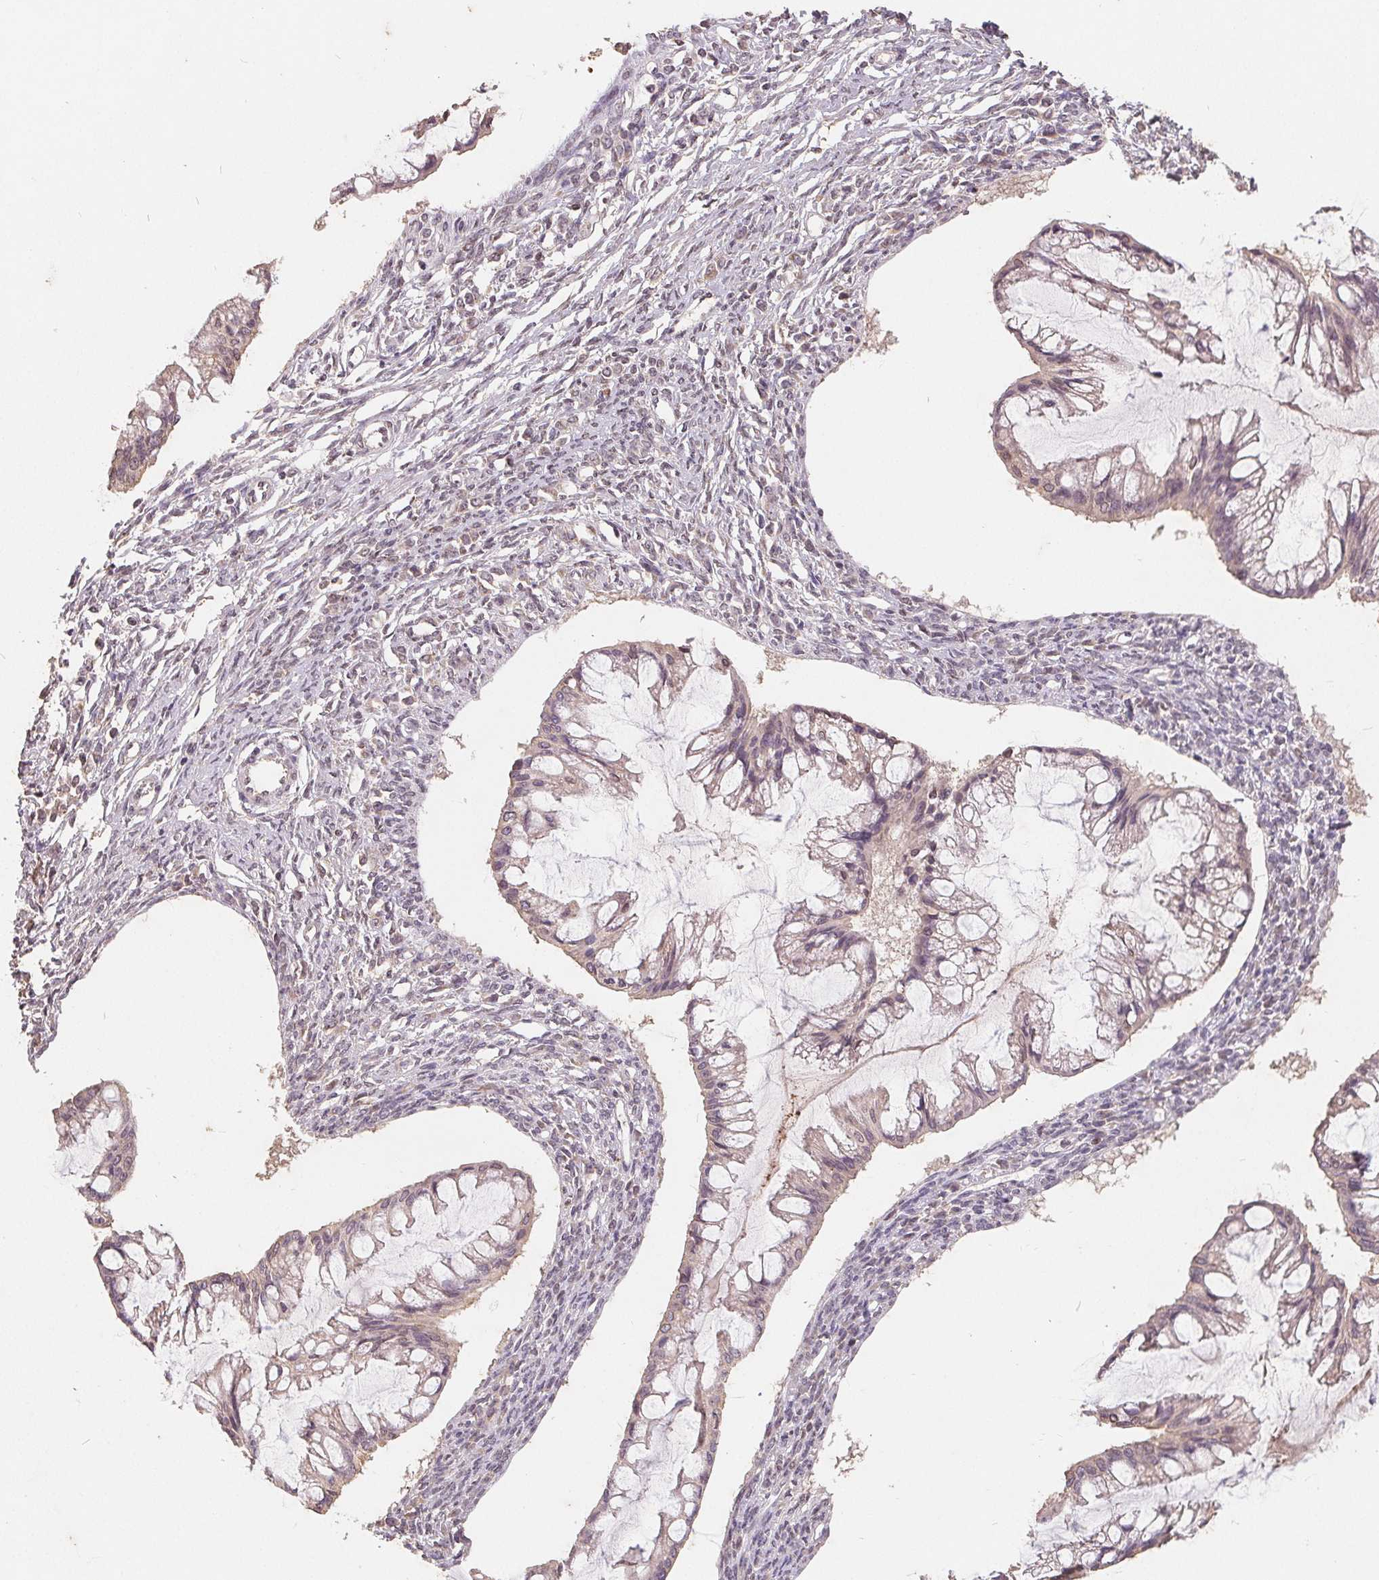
{"staining": {"intensity": "weak", "quantity": "25%-75%", "location": "cytoplasmic/membranous,nuclear"}, "tissue": "ovarian cancer", "cell_type": "Tumor cells", "image_type": "cancer", "snomed": [{"axis": "morphology", "description": "Cystadenocarcinoma, mucinous, NOS"}, {"axis": "topography", "description": "Ovary"}], "caption": "A brown stain labels weak cytoplasmic/membranous and nuclear staining of a protein in human ovarian cancer (mucinous cystadenocarcinoma) tumor cells.", "gene": "CDIPT", "patient": {"sex": "female", "age": 73}}